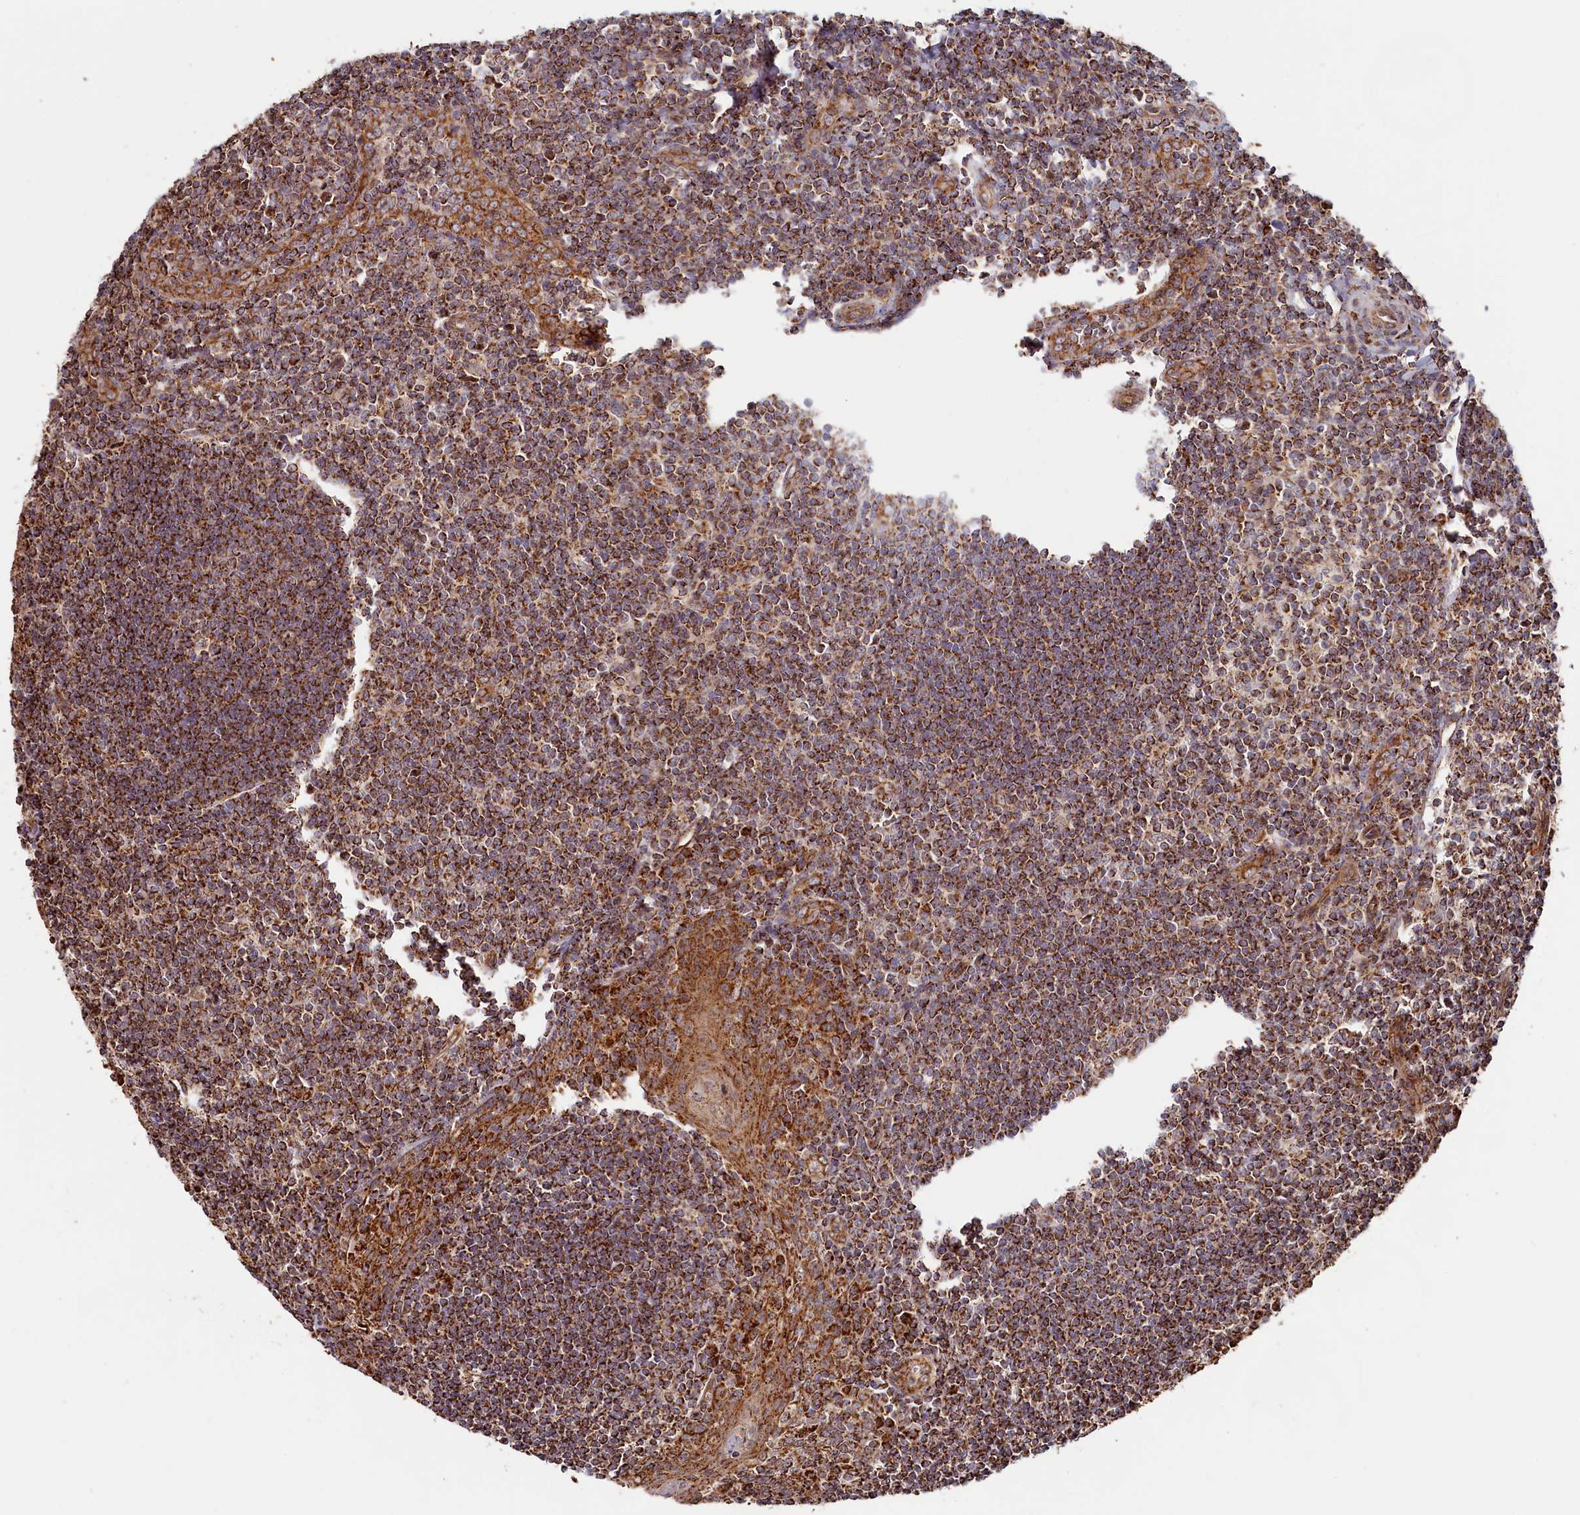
{"staining": {"intensity": "strong", "quantity": ">75%", "location": "cytoplasmic/membranous"}, "tissue": "tonsil", "cell_type": "Germinal center cells", "image_type": "normal", "snomed": [{"axis": "morphology", "description": "Normal tissue, NOS"}, {"axis": "topography", "description": "Tonsil"}], "caption": "Germinal center cells reveal high levels of strong cytoplasmic/membranous positivity in approximately >75% of cells in normal tonsil. (IHC, brightfield microscopy, high magnification).", "gene": "MACROD1", "patient": {"sex": "male", "age": 27}}